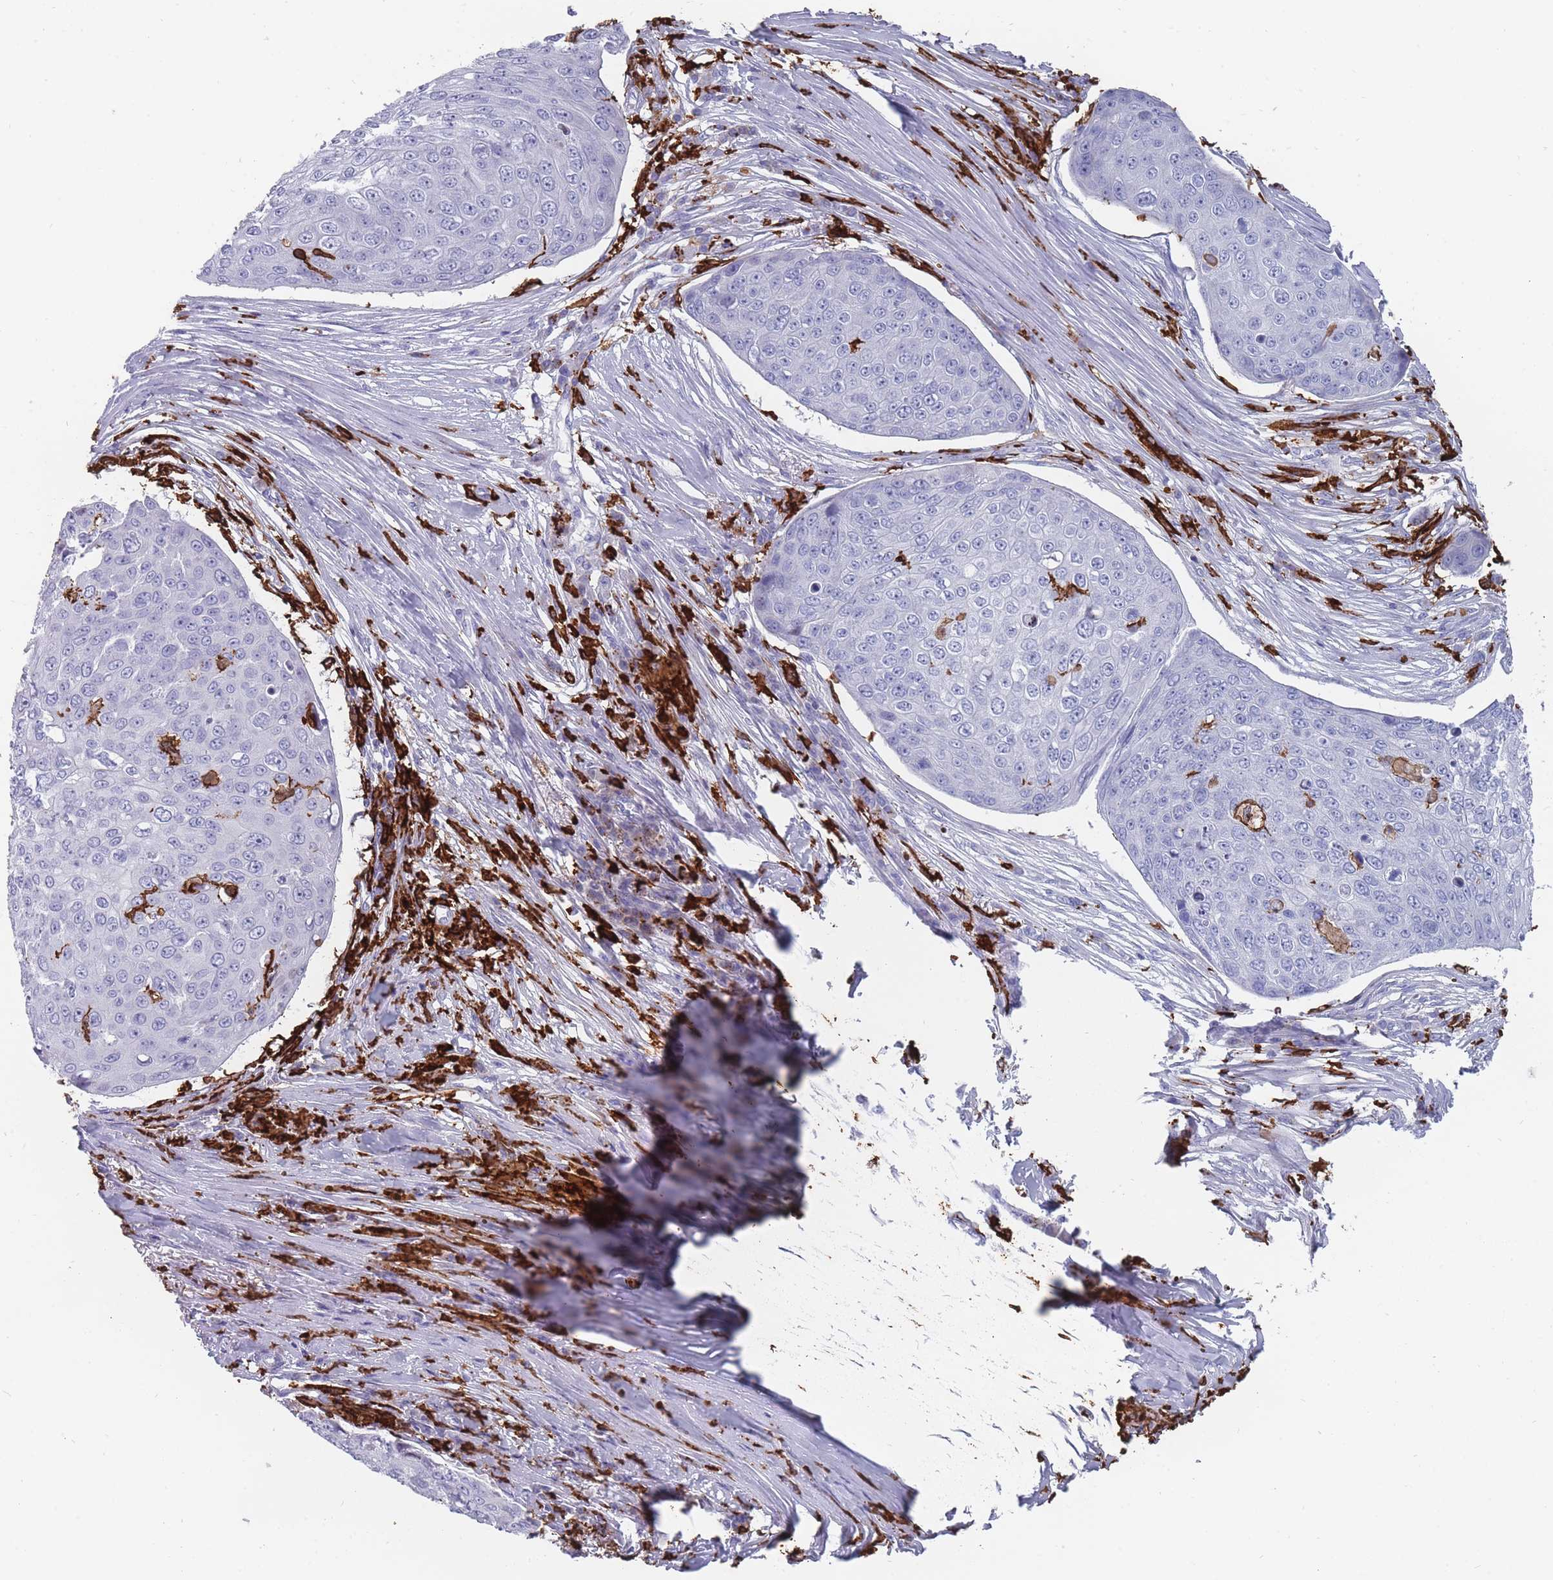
{"staining": {"intensity": "negative", "quantity": "none", "location": "none"}, "tissue": "skin cancer", "cell_type": "Tumor cells", "image_type": "cancer", "snomed": [{"axis": "morphology", "description": "Squamous cell carcinoma, NOS"}, {"axis": "topography", "description": "Skin"}], "caption": "High magnification brightfield microscopy of skin cancer stained with DAB (brown) and counterstained with hematoxylin (blue): tumor cells show no significant positivity.", "gene": "AIF1", "patient": {"sex": "male", "age": 71}}